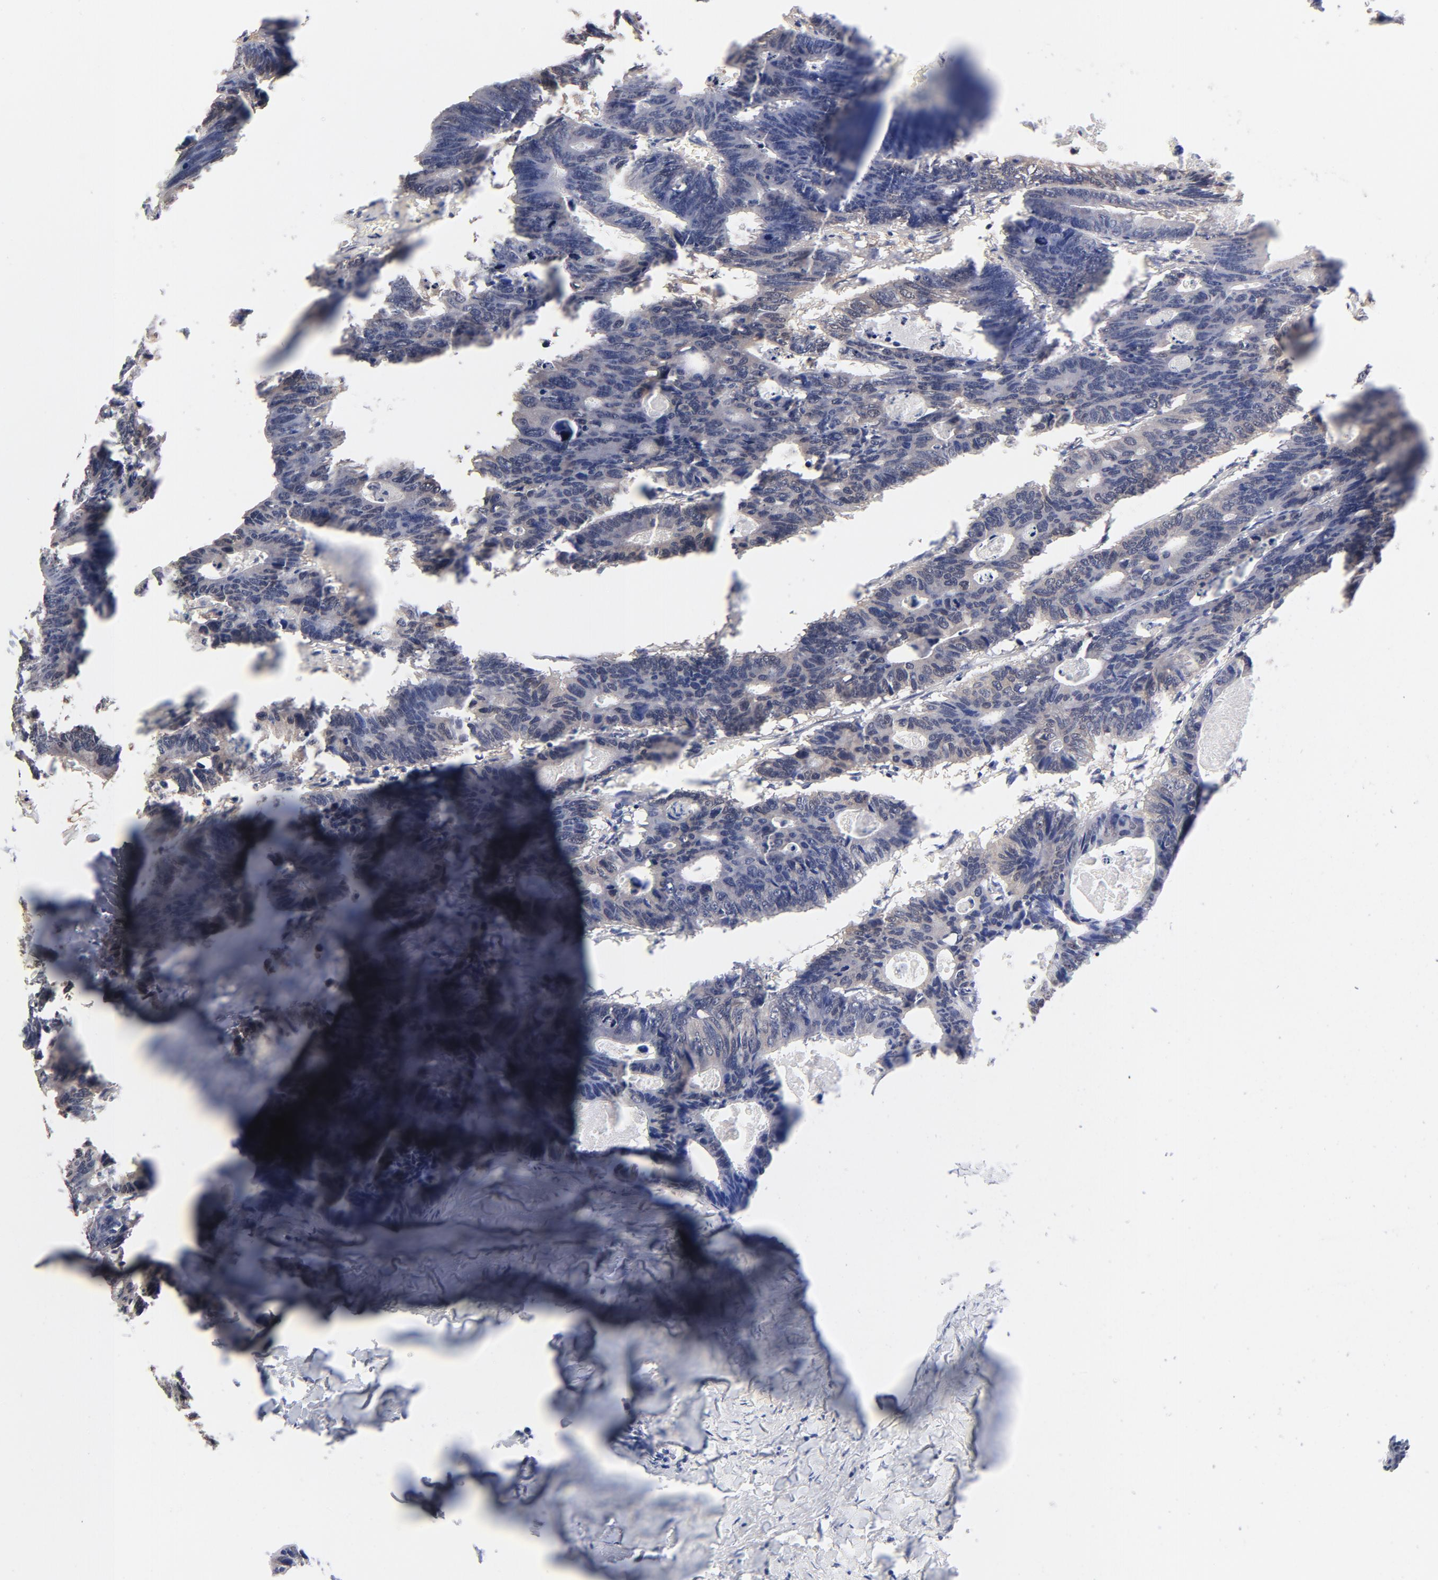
{"staining": {"intensity": "weak", "quantity": "<25%", "location": "cytoplasmic/membranous"}, "tissue": "colorectal cancer", "cell_type": "Tumor cells", "image_type": "cancer", "snomed": [{"axis": "morphology", "description": "Adenocarcinoma, NOS"}, {"axis": "topography", "description": "Colon"}], "caption": "This is an immunohistochemistry (IHC) photomicrograph of human colorectal cancer. There is no staining in tumor cells.", "gene": "MIF", "patient": {"sex": "female", "age": 55}}